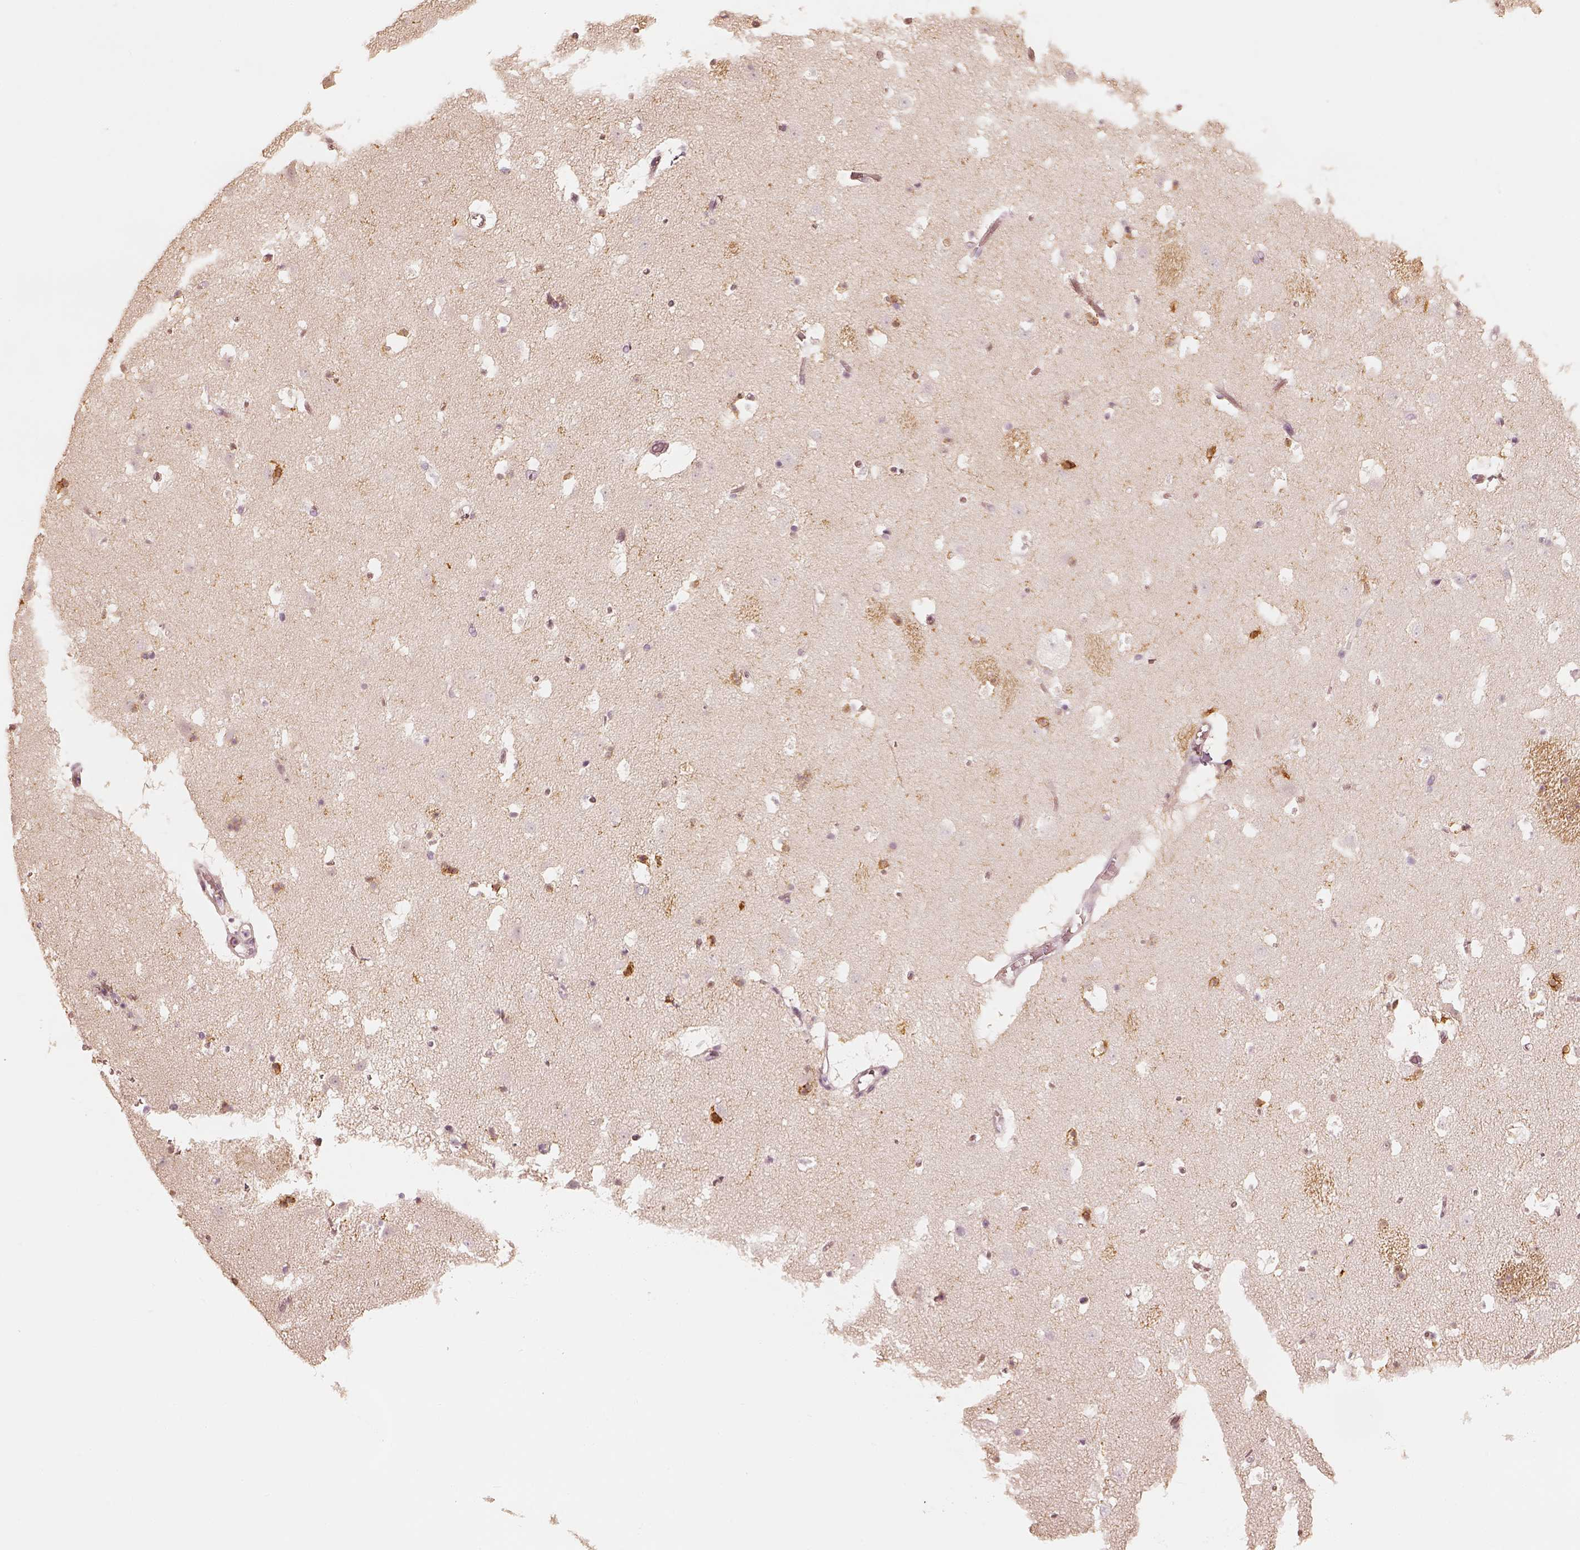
{"staining": {"intensity": "weak", "quantity": "25%-75%", "location": "cytoplasmic/membranous,nuclear"}, "tissue": "caudate", "cell_type": "Glial cells", "image_type": "normal", "snomed": [{"axis": "morphology", "description": "Normal tissue, NOS"}, {"axis": "topography", "description": "Lateral ventricle wall"}], "caption": "IHC (DAB (3,3'-diaminobenzidine)) staining of normal caudate exhibits weak cytoplasmic/membranous,nuclear protein positivity in about 25%-75% of glial cells. The protein of interest is stained brown, and the nuclei are stained in blue (DAB IHC with brightfield microscopy, high magnification).", "gene": "FMNL2", "patient": {"sex": "female", "age": 42}}